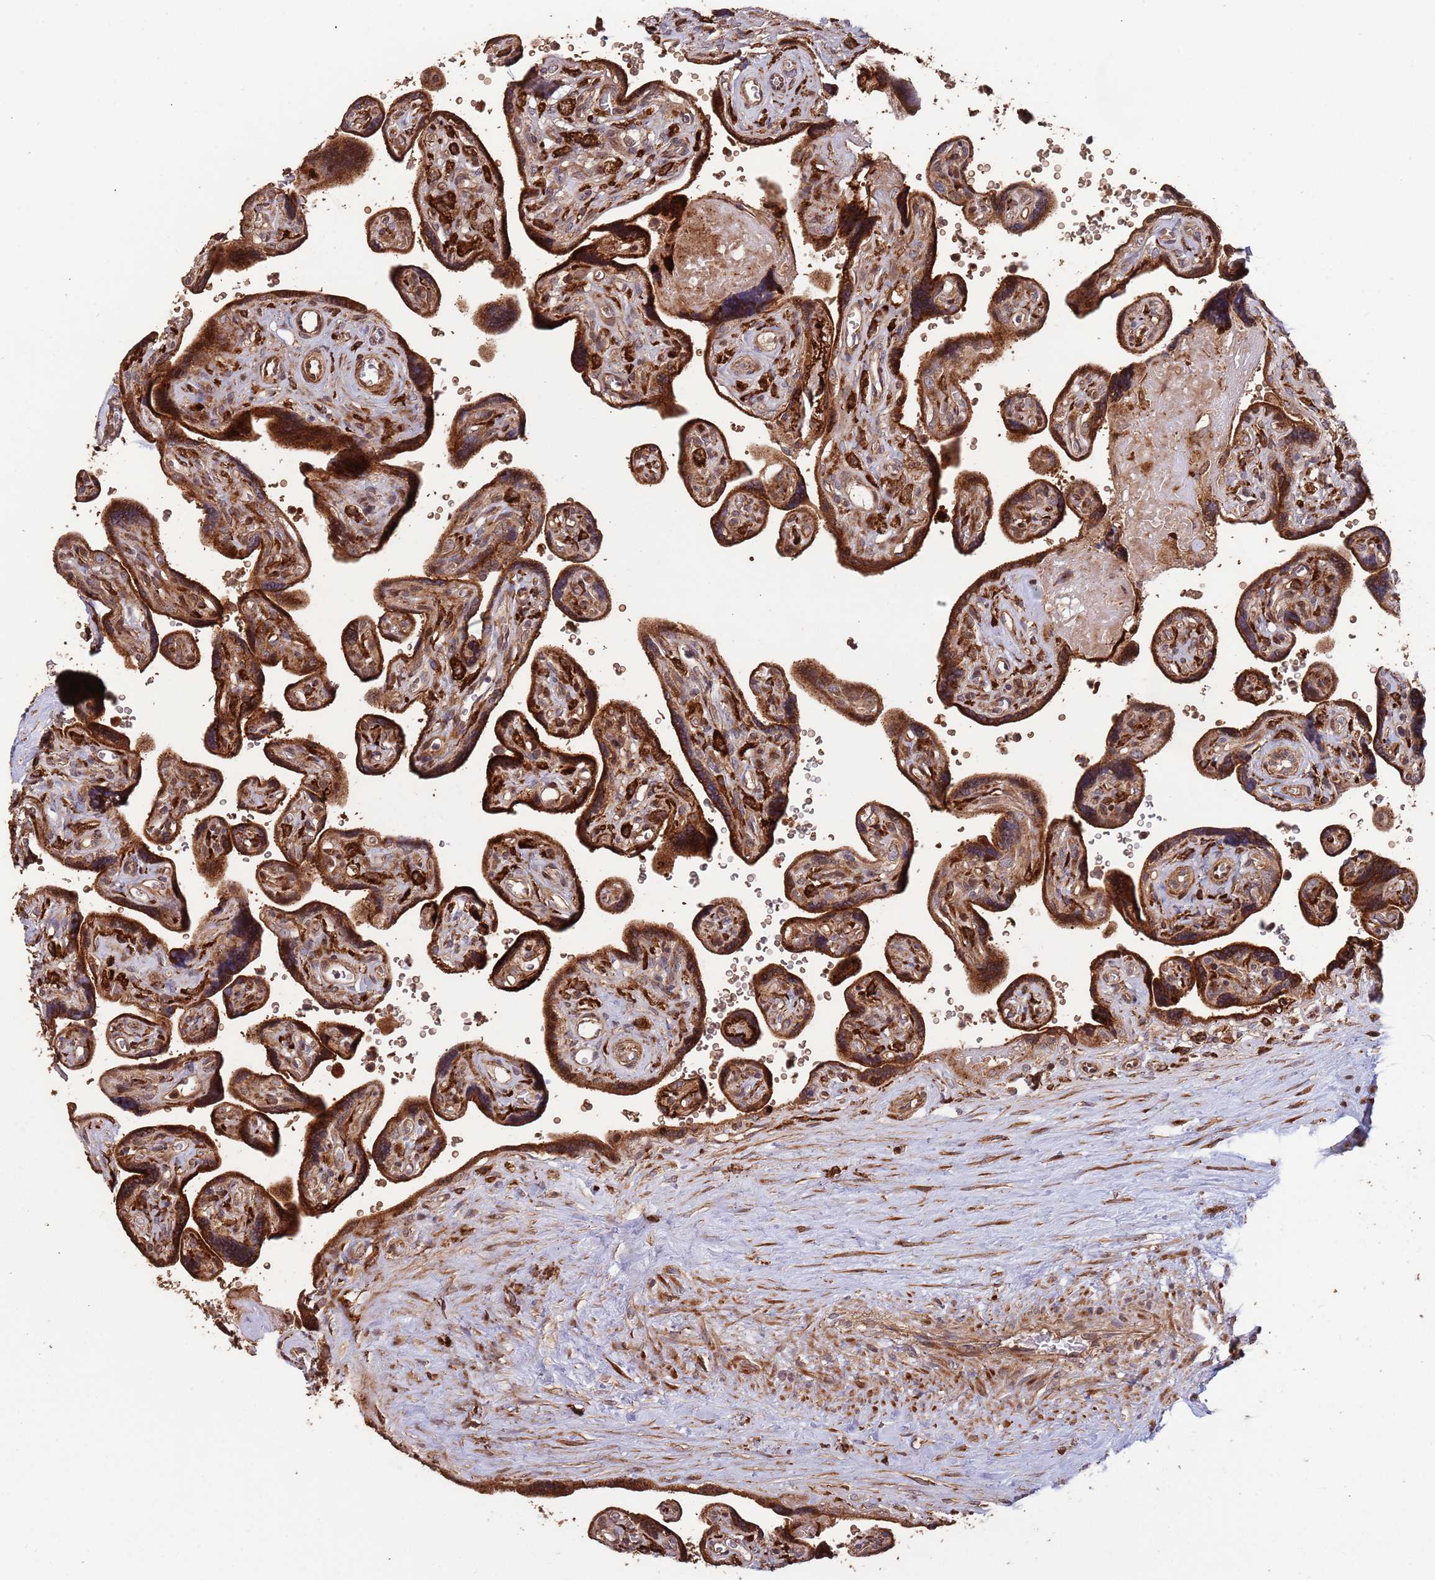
{"staining": {"intensity": "strong", "quantity": ">75%", "location": "cytoplasmic/membranous"}, "tissue": "placenta", "cell_type": "Trophoblastic cells", "image_type": "normal", "snomed": [{"axis": "morphology", "description": "Normal tissue, NOS"}, {"axis": "topography", "description": "Placenta"}], "caption": "Immunohistochemistry histopathology image of unremarkable placenta: placenta stained using IHC displays high levels of strong protein expression localized specifically in the cytoplasmic/membranous of trophoblastic cells, appearing as a cytoplasmic/membranous brown color.", "gene": "ZNF428", "patient": {"sex": "female", "age": 39}}